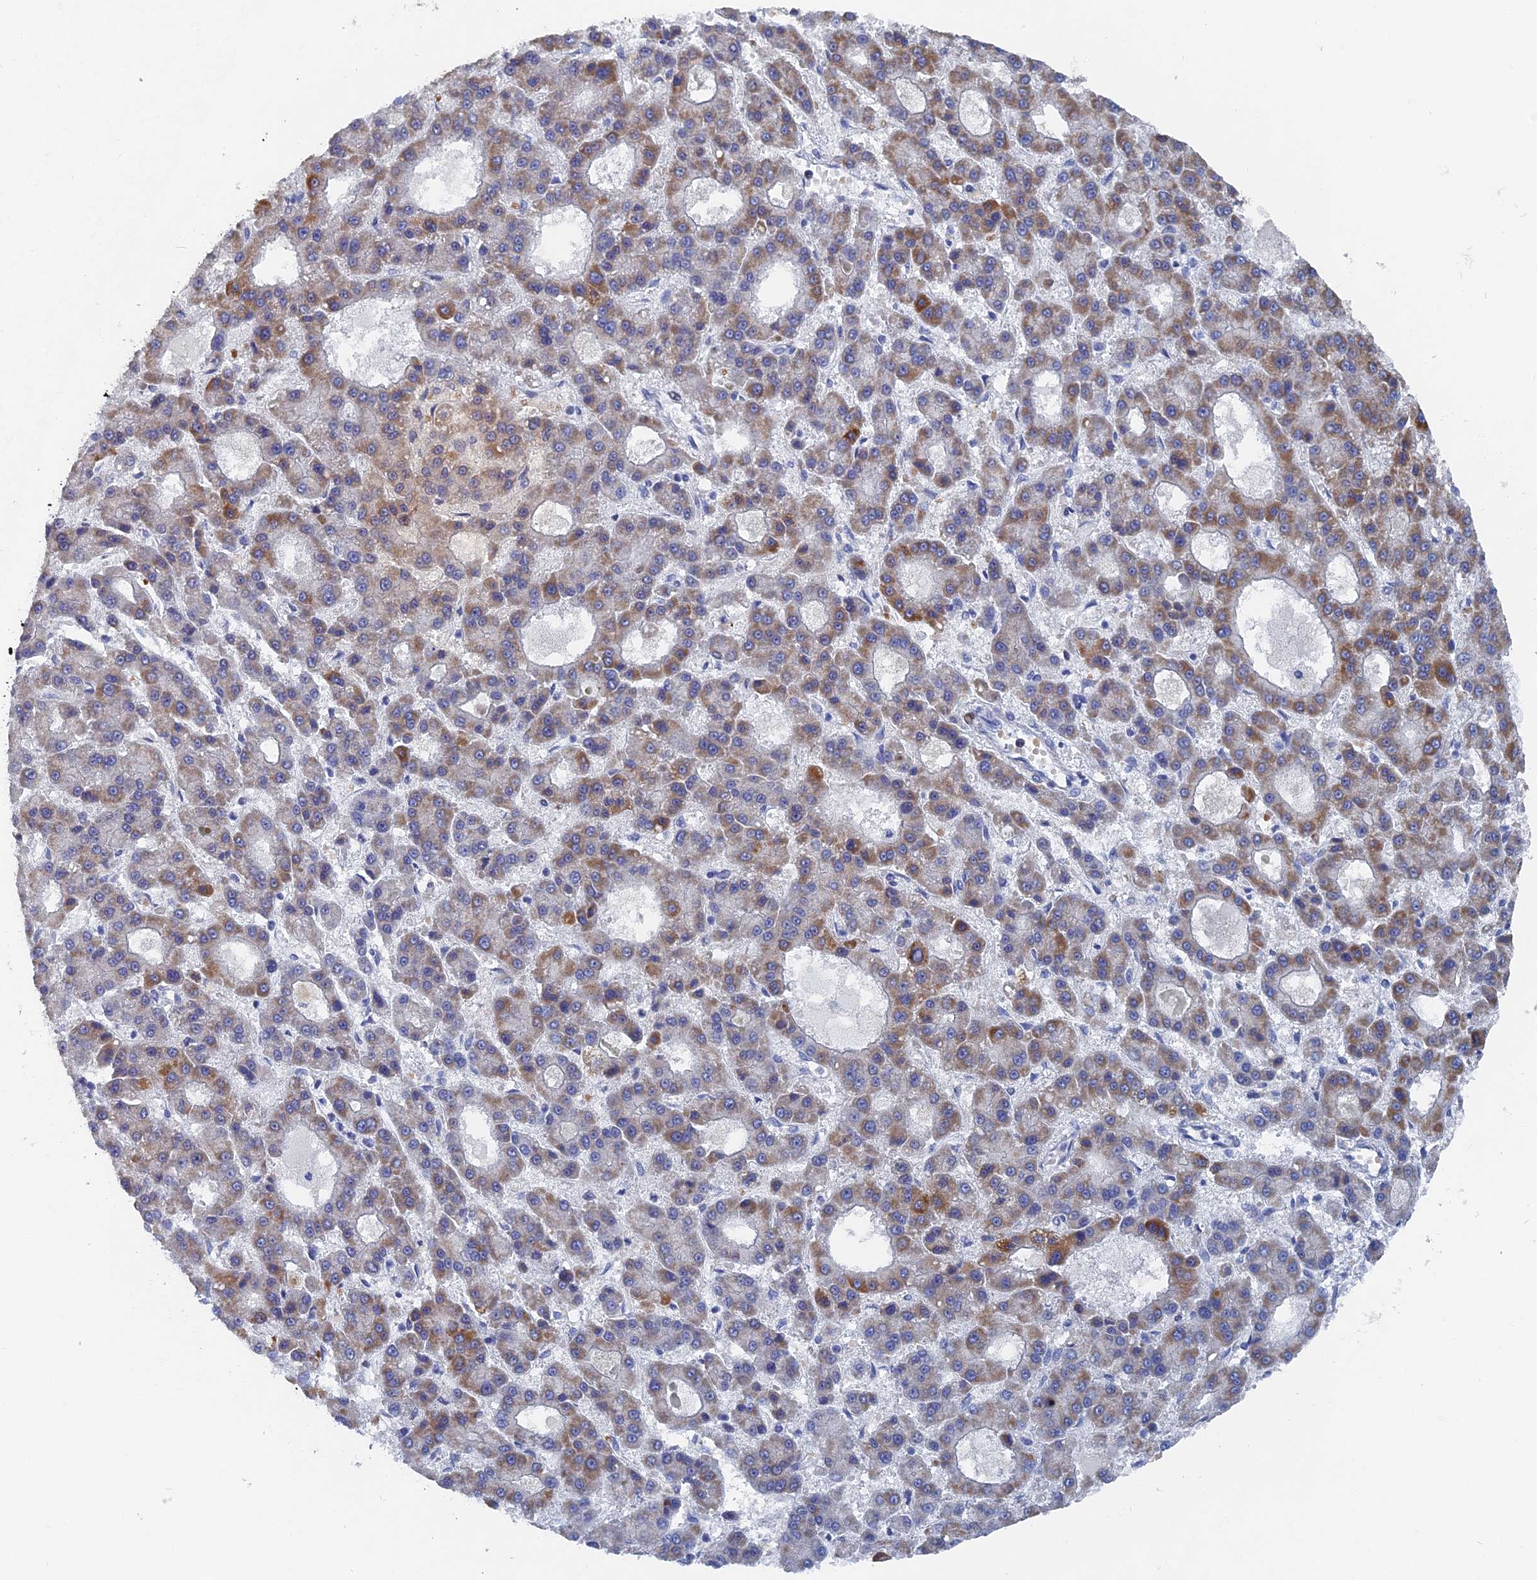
{"staining": {"intensity": "moderate", "quantity": "25%-75%", "location": "cytoplasmic/membranous"}, "tissue": "liver cancer", "cell_type": "Tumor cells", "image_type": "cancer", "snomed": [{"axis": "morphology", "description": "Carcinoma, Hepatocellular, NOS"}, {"axis": "topography", "description": "Liver"}], "caption": "The image demonstrates a brown stain indicating the presence of a protein in the cytoplasmic/membranous of tumor cells in liver cancer (hepatocellular carcinoma).", "gene": "HIGD1A", "patient": {"sex": "male", "age": 70}}